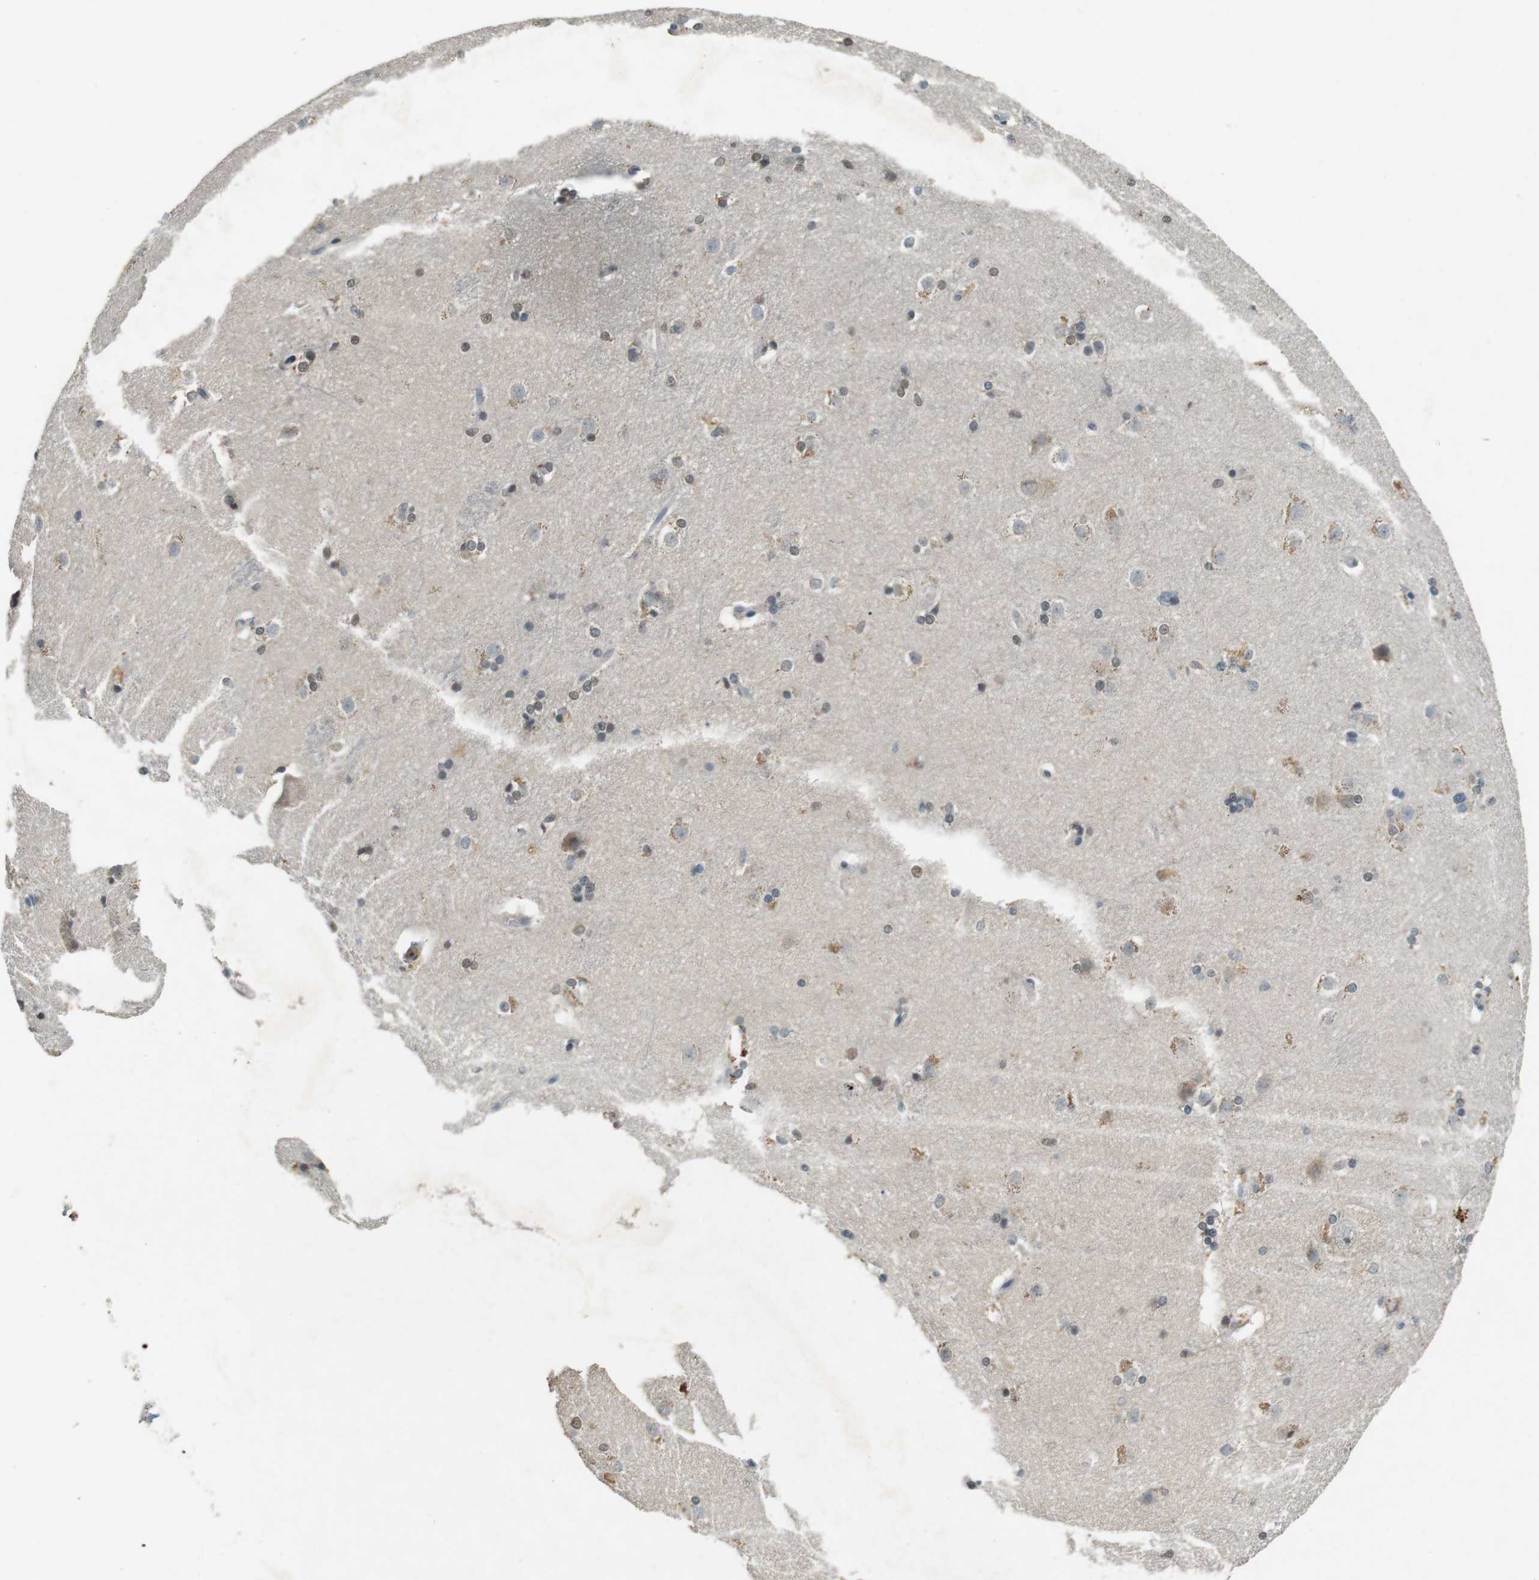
{"staining": {"intensity": "weak", "quantity": "25%-75%", "location": "cytoplasmic/membranous,nuclear"}, "tissue": "caudate", "cell_type": "Glial cells", "image_type": "normal", "snomed": [{"axis": "morphology", "description": "Normal tissue, NOS"}, {"axis": "topography", "description": "Lateral ventricle wall"}], "caption": "Immunohistochemistry staining of normal caudate, which shows low levels of weak cytoplasmic/membranous,nuclear staining in approximately 25%-75% of glial cells indicating weak cytoplasmic/membranous,nuclear protein expression. The staining was performed using DAB (brown) for protein detection and nuclei were counterstained in hematoxylin (blue).", "gene": "CDK14", "patient": {"sex": "female", "age": 19}}